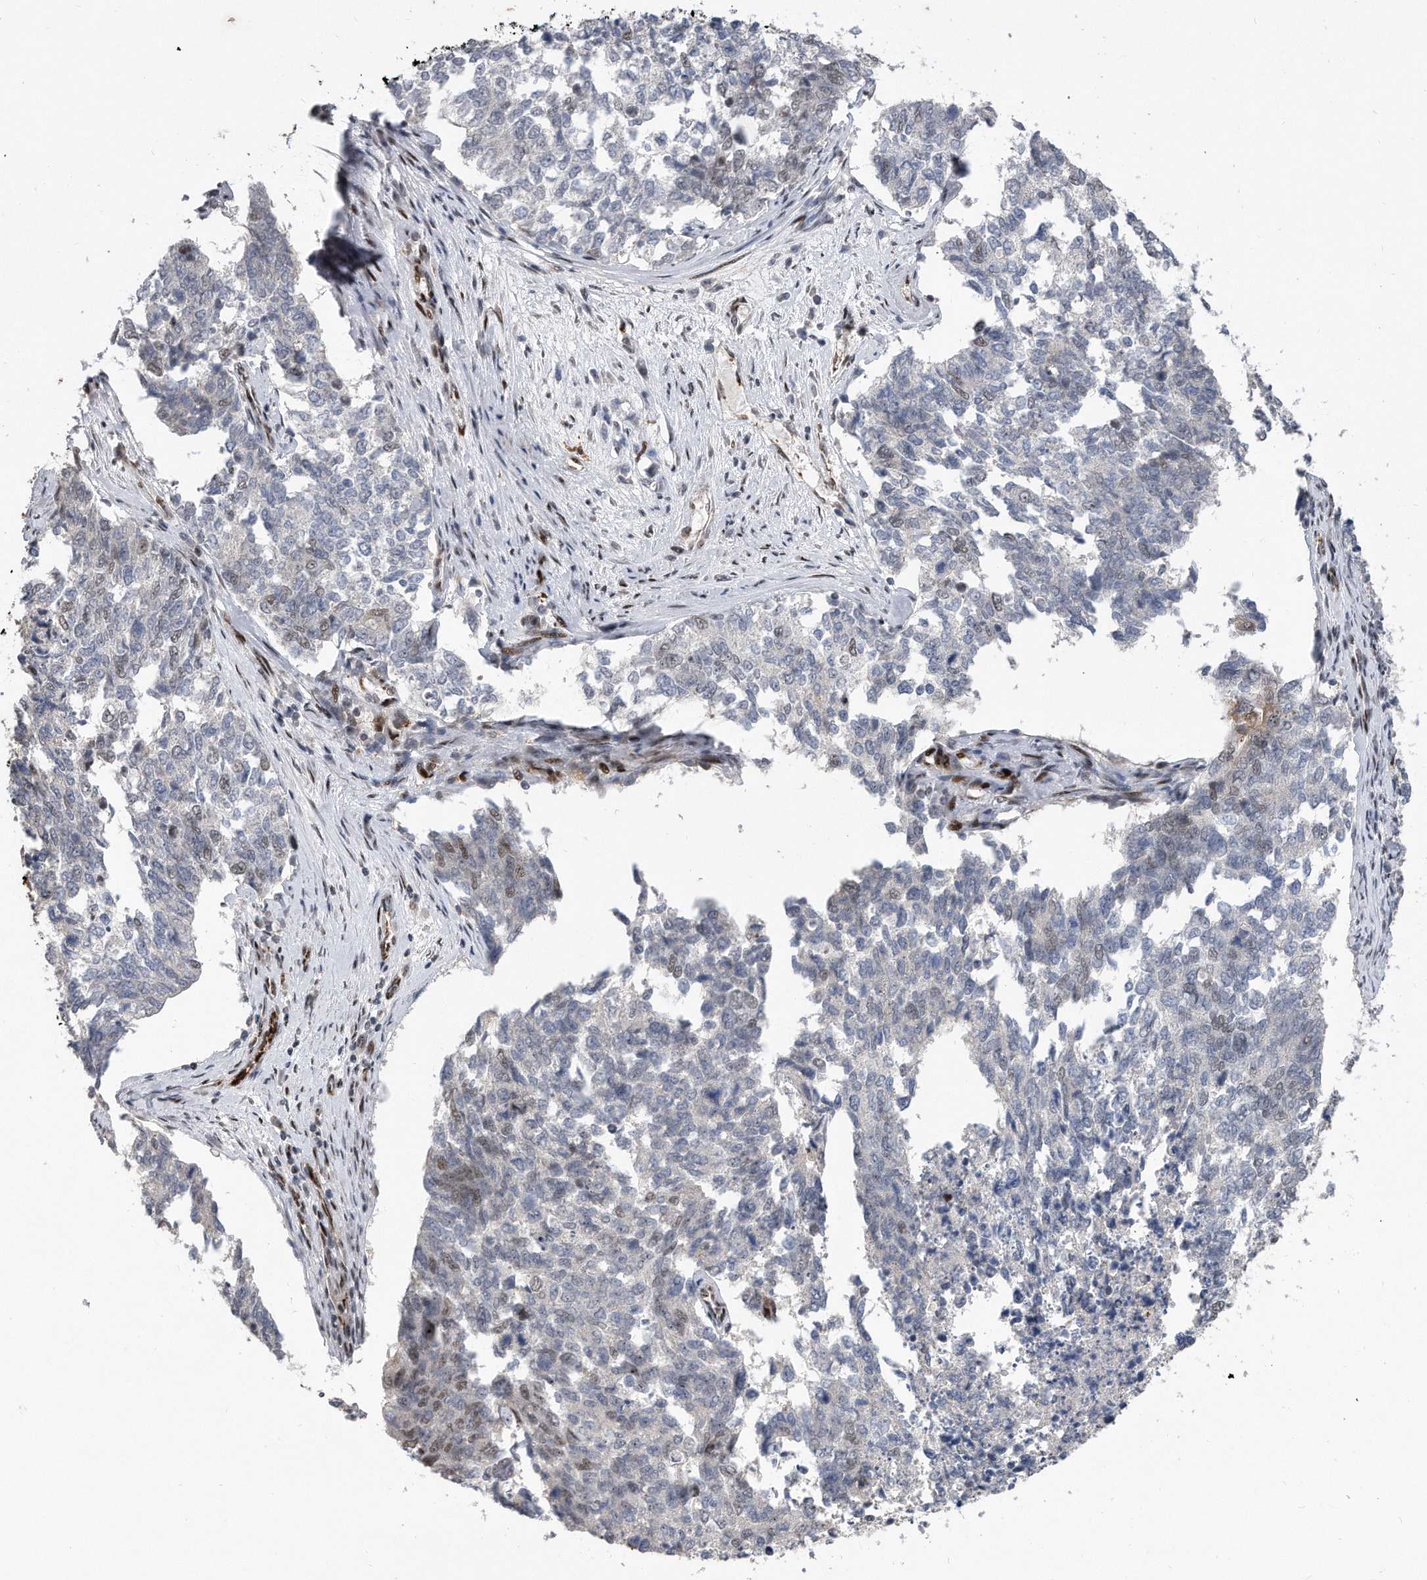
{"staining": {"intensity": "weak", "quantity": "<25%", "location": "nuclear"}, "tissue": "cervical cancer", "cell_type": "Tumor cells", "image_type": "cancer", "snomed": [{"axis": "morphology", "description": "Squamous cell carcinoma, NOS"}, {"axis": "topography", "description": "Cervix"}], "caption": "A high-resolution photomicrograph shows immunohistochemistry staining of squamous cell carcinoma (cervical), which exhibits no significant positivity in tumor cells.", "gene": "PGBD2", "patient": {"sex": "female", "age": 63}}